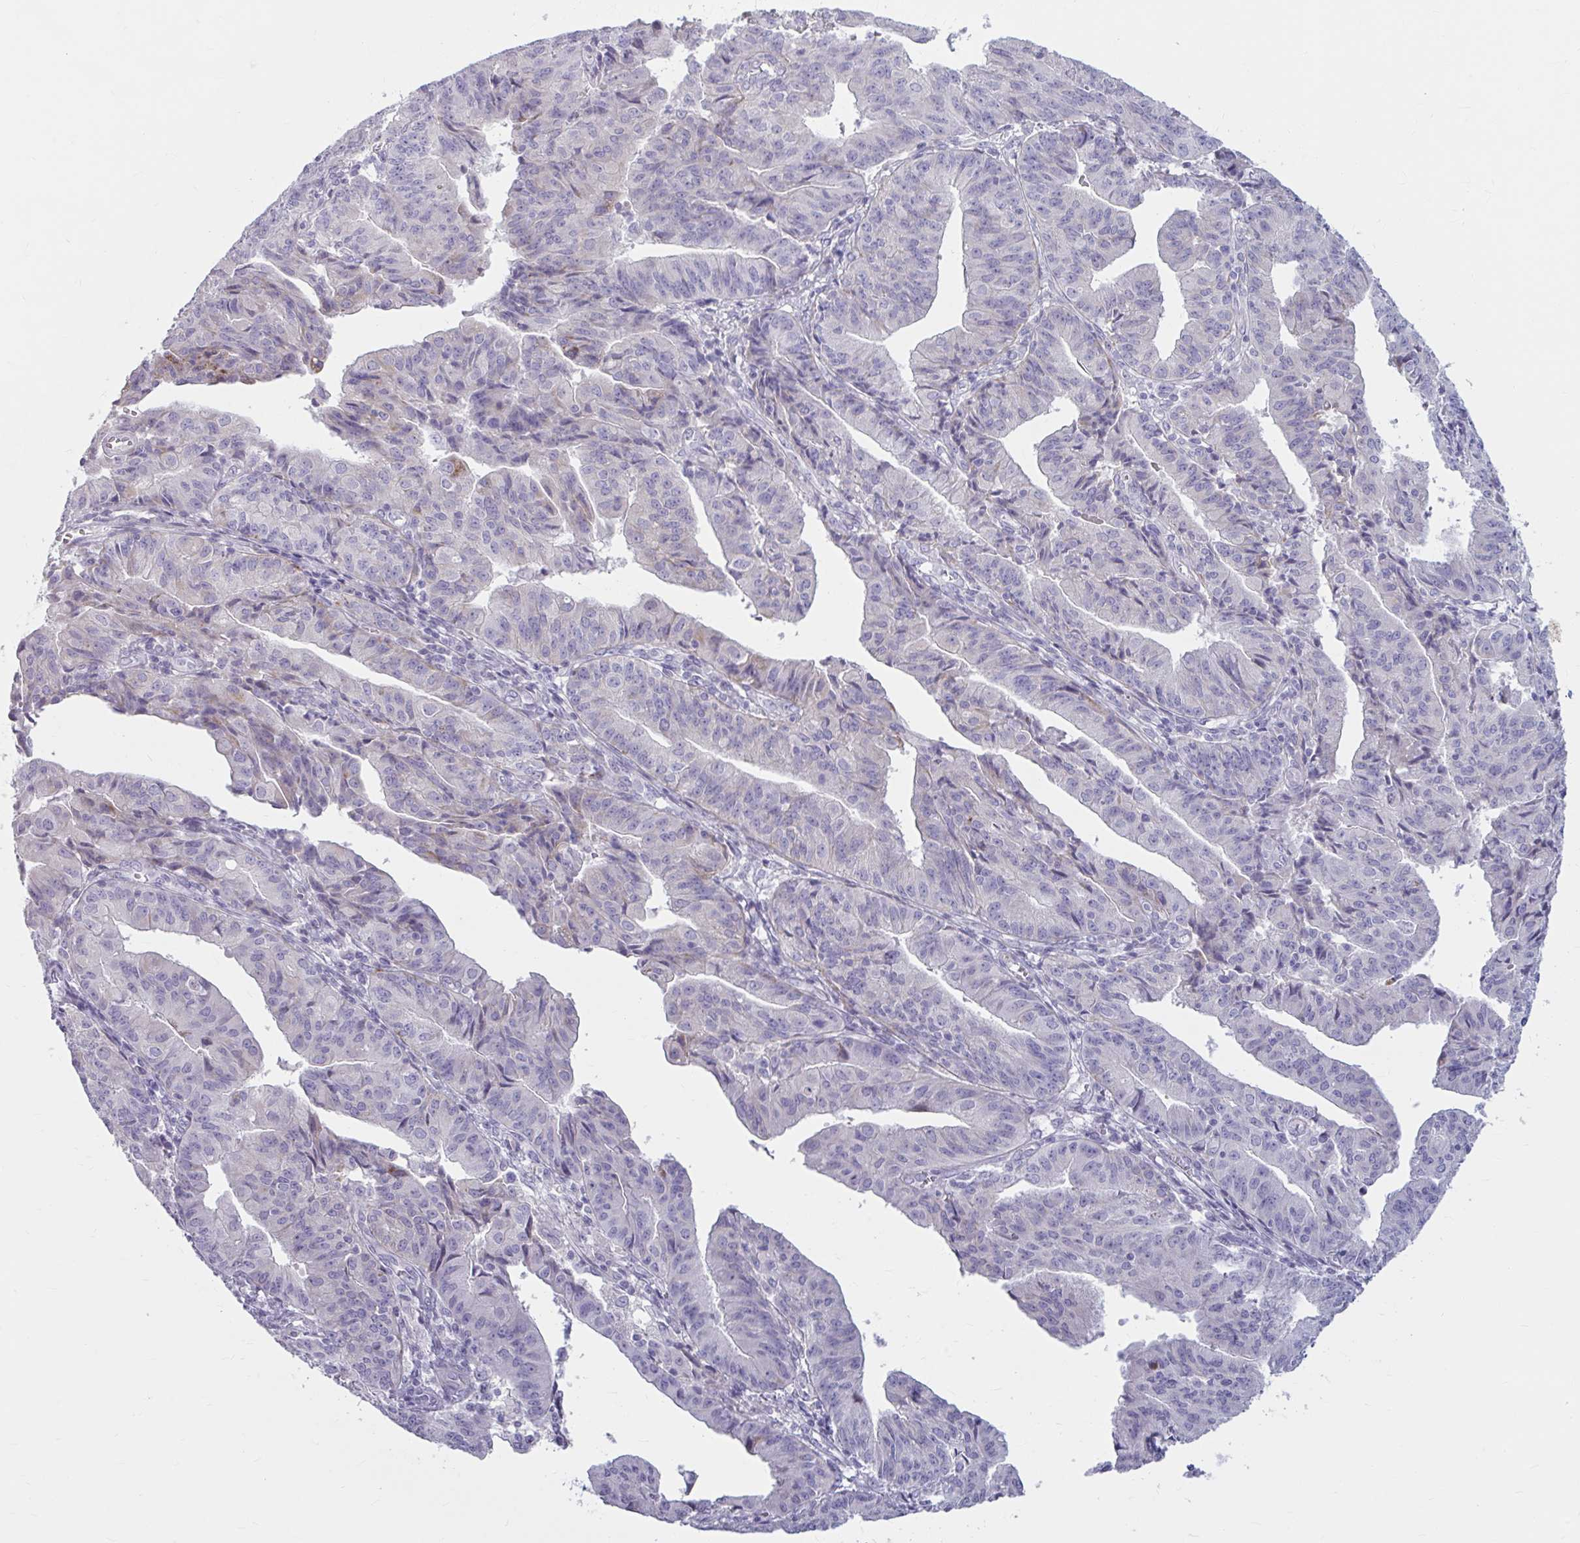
{"staining": {"intensity": "negative", "quantity": "none", "location": "none"}, "tissue": "endometrial cancer", "cell_type": "Tumor cells", "image_type": "cancer", "snomed": [{"axis": "morphology", "description": "Adenocarcinoma, NOS"}, {"axis": "topography", "description": "Endometrium"}], "caption": "Endometrial cancer was stained to show a protein in brown. There is no significant positivity in tumor cells.", "gene": "MSMO1", "patient": {"sex": "female", "age": 56}}